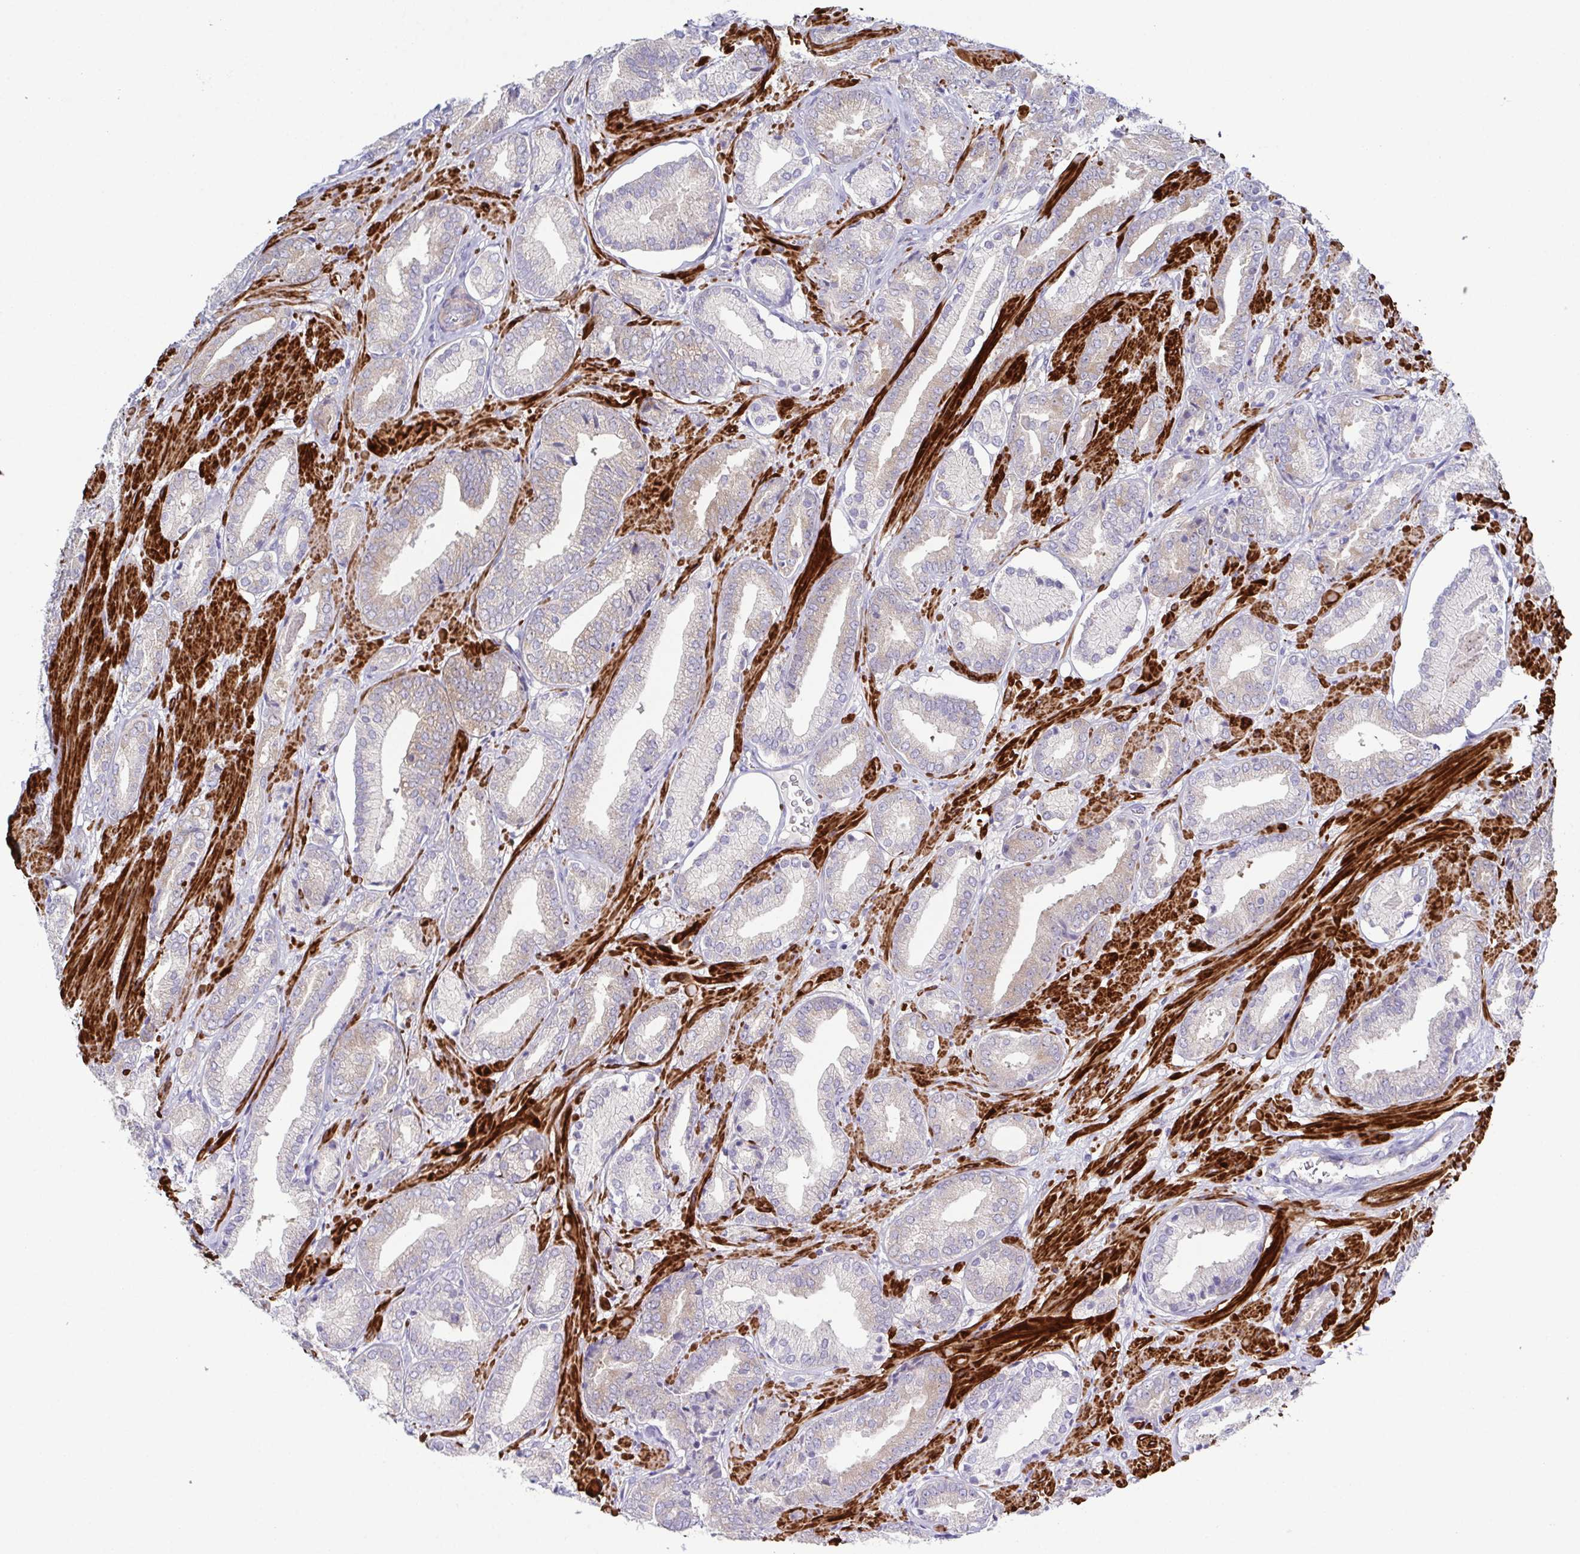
{"staining": {"intensity": "weak", "quantity": "<25%", "location": "cytoplasmic/membranous"}, "tissue": "prostate cancer", "cell_type": "Tumor cells", "image_type": "cancer", "snomed": [{"axis": "morphology", "description": "Adenocarcinoma, High grade"}, {"axis": "topography", "description": "Prostate"}], "caption": "The IHC micrograph has no significant positivity in tumor cells of prostate adenocarcinoma (high-grade) tissue.", "gene": "CFAP97D1", "patient": {"sex": "male", "age": 56}}